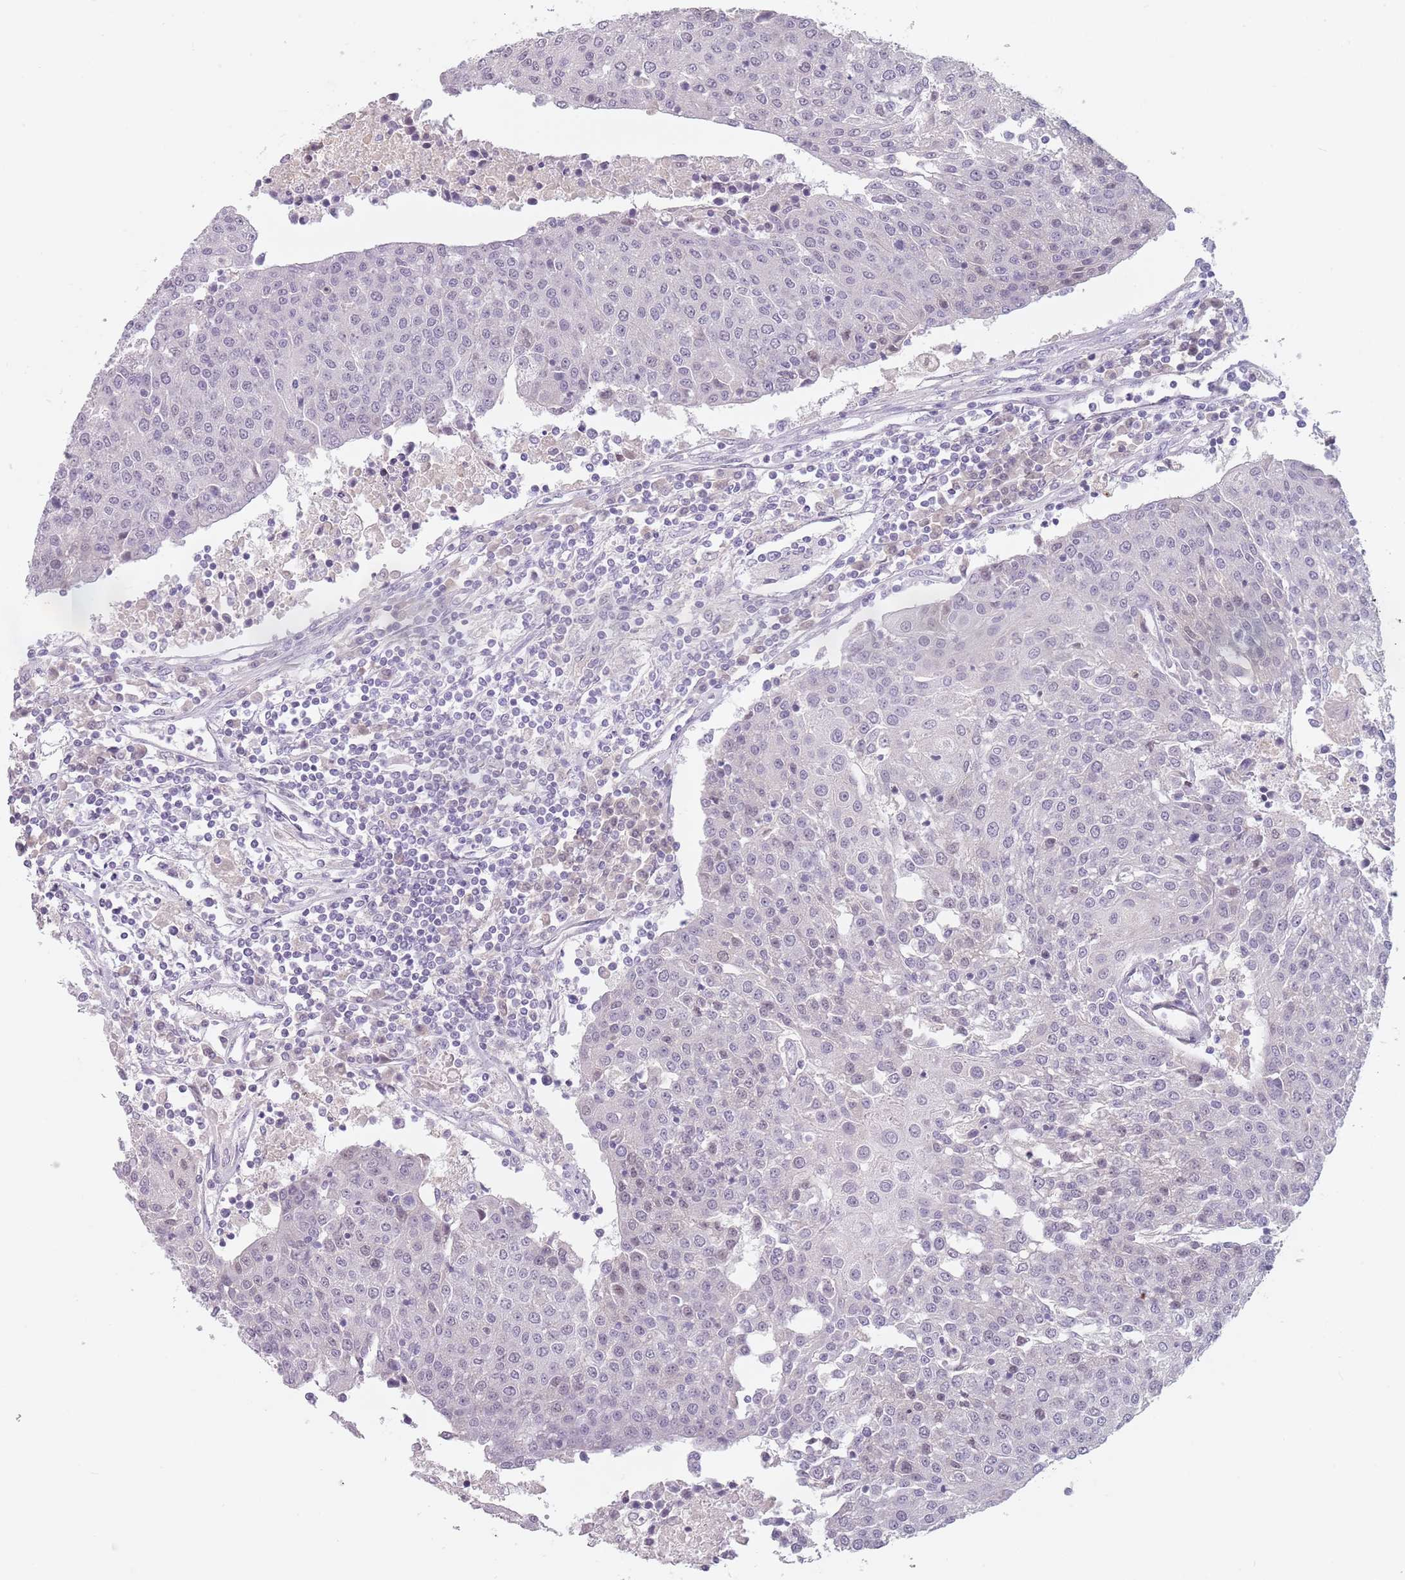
{"staining": {"intensity": "negative", "quantity": "none", "location": "none"}, "tissue": "urothelial cancer", "cell_type": "Tumor cells", "image_type": "cancer", "snomed": [{"axis": "morphology", "description": "Urothelial carcinoma, High grade"}, {"axis": "topography", "description": "Urinary bladder"}], "caption": "A high-resolution histopathology image shows IHC staining of urothelial cancer, which reveals no significant positivity in tumor cells.", "gene": "CEP19", "patient": {"sex": "female", "age": 85}}